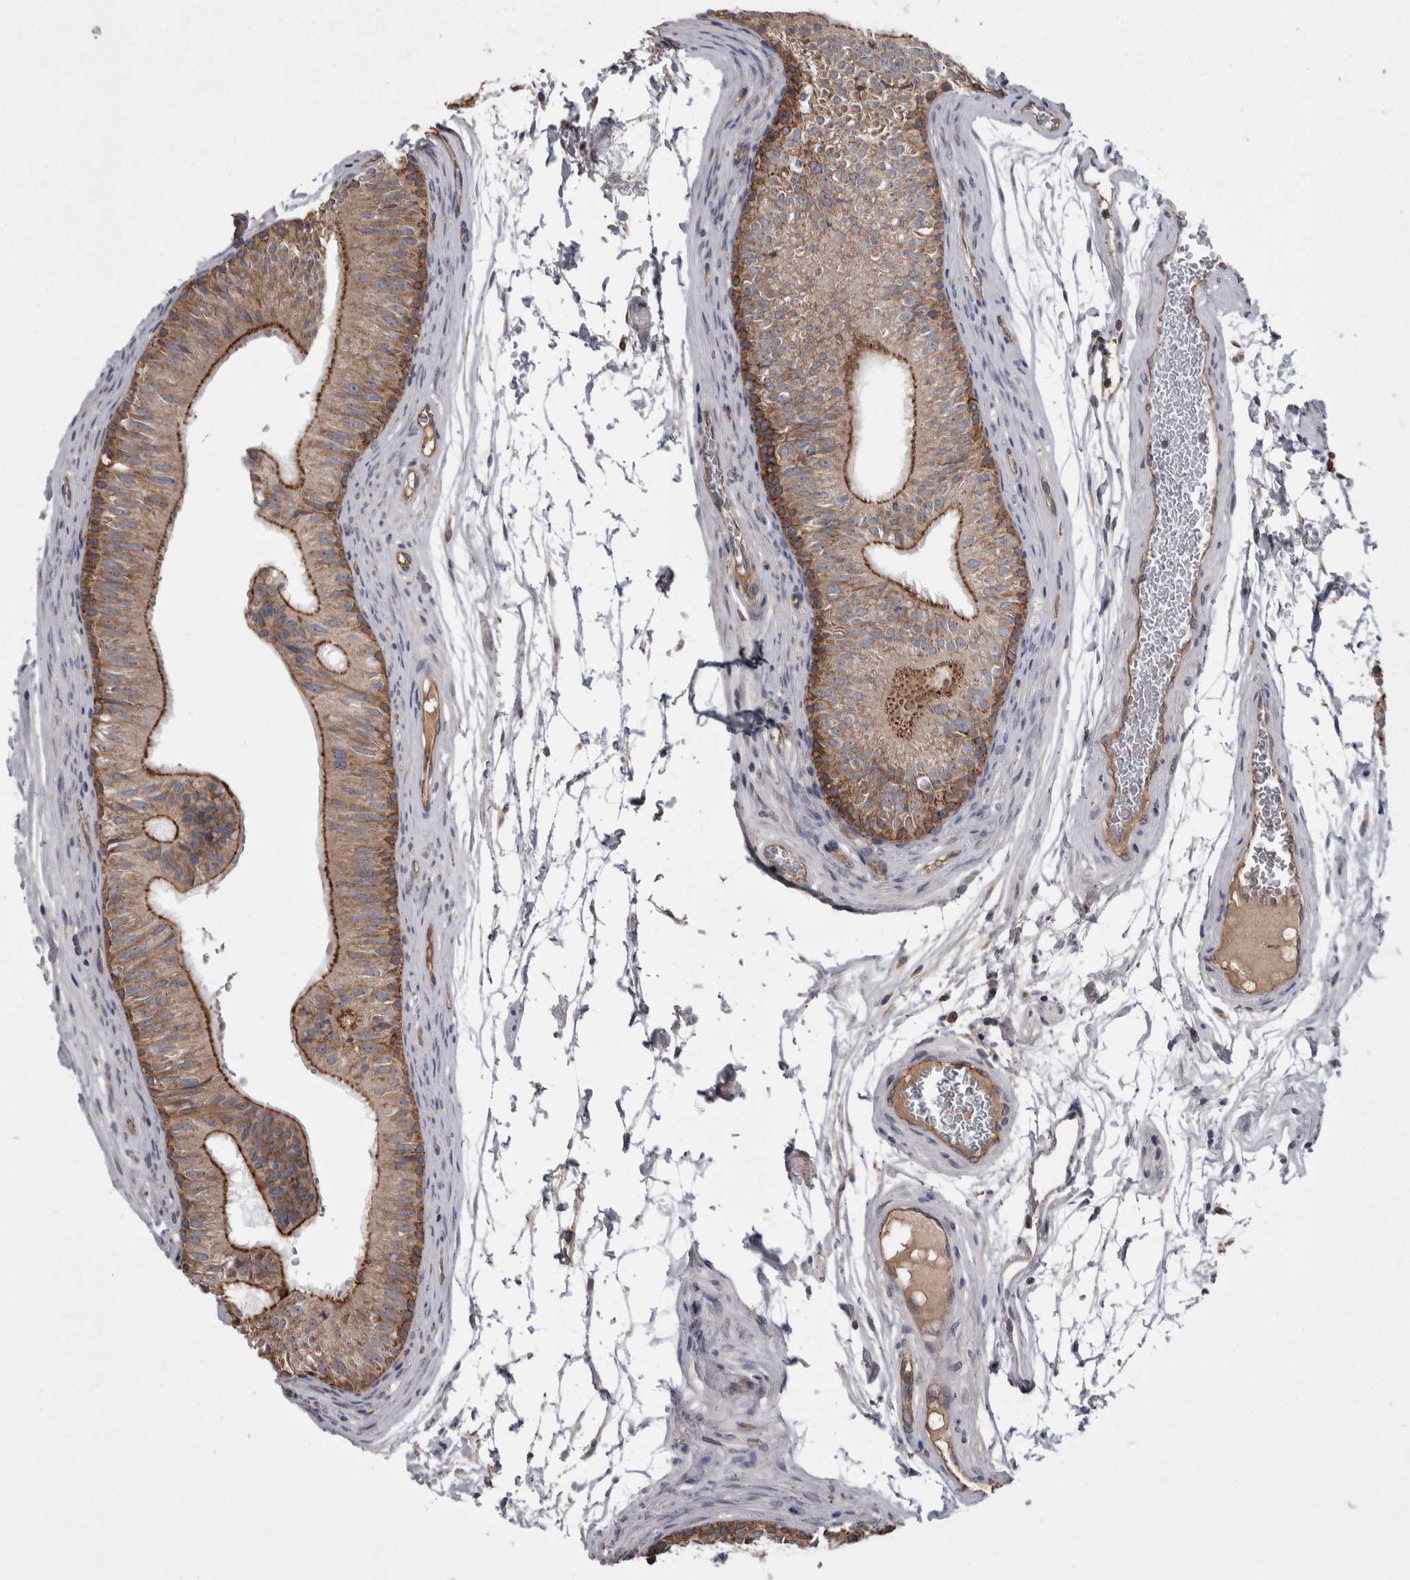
{"staining": {"intensity": "weak", "quantity": ">75%", "location": "cytoplasmic/membranous"}, "tissue": "epididymis", "cell_type": "Glandular cells", "image_type": "normal", "snomed": [{"axis": "morphology", "description": "Normal tissue, NOS"}, {"axis": "topography", "description": "Epididymis"}], "caption": "A histopathology image of epididymis stained for a protein reveals weak cytoplasmic/membranous brown staining in glandular cells.", "gene": "LIMA1", "patient": {"sex": "male", "age": 36}}